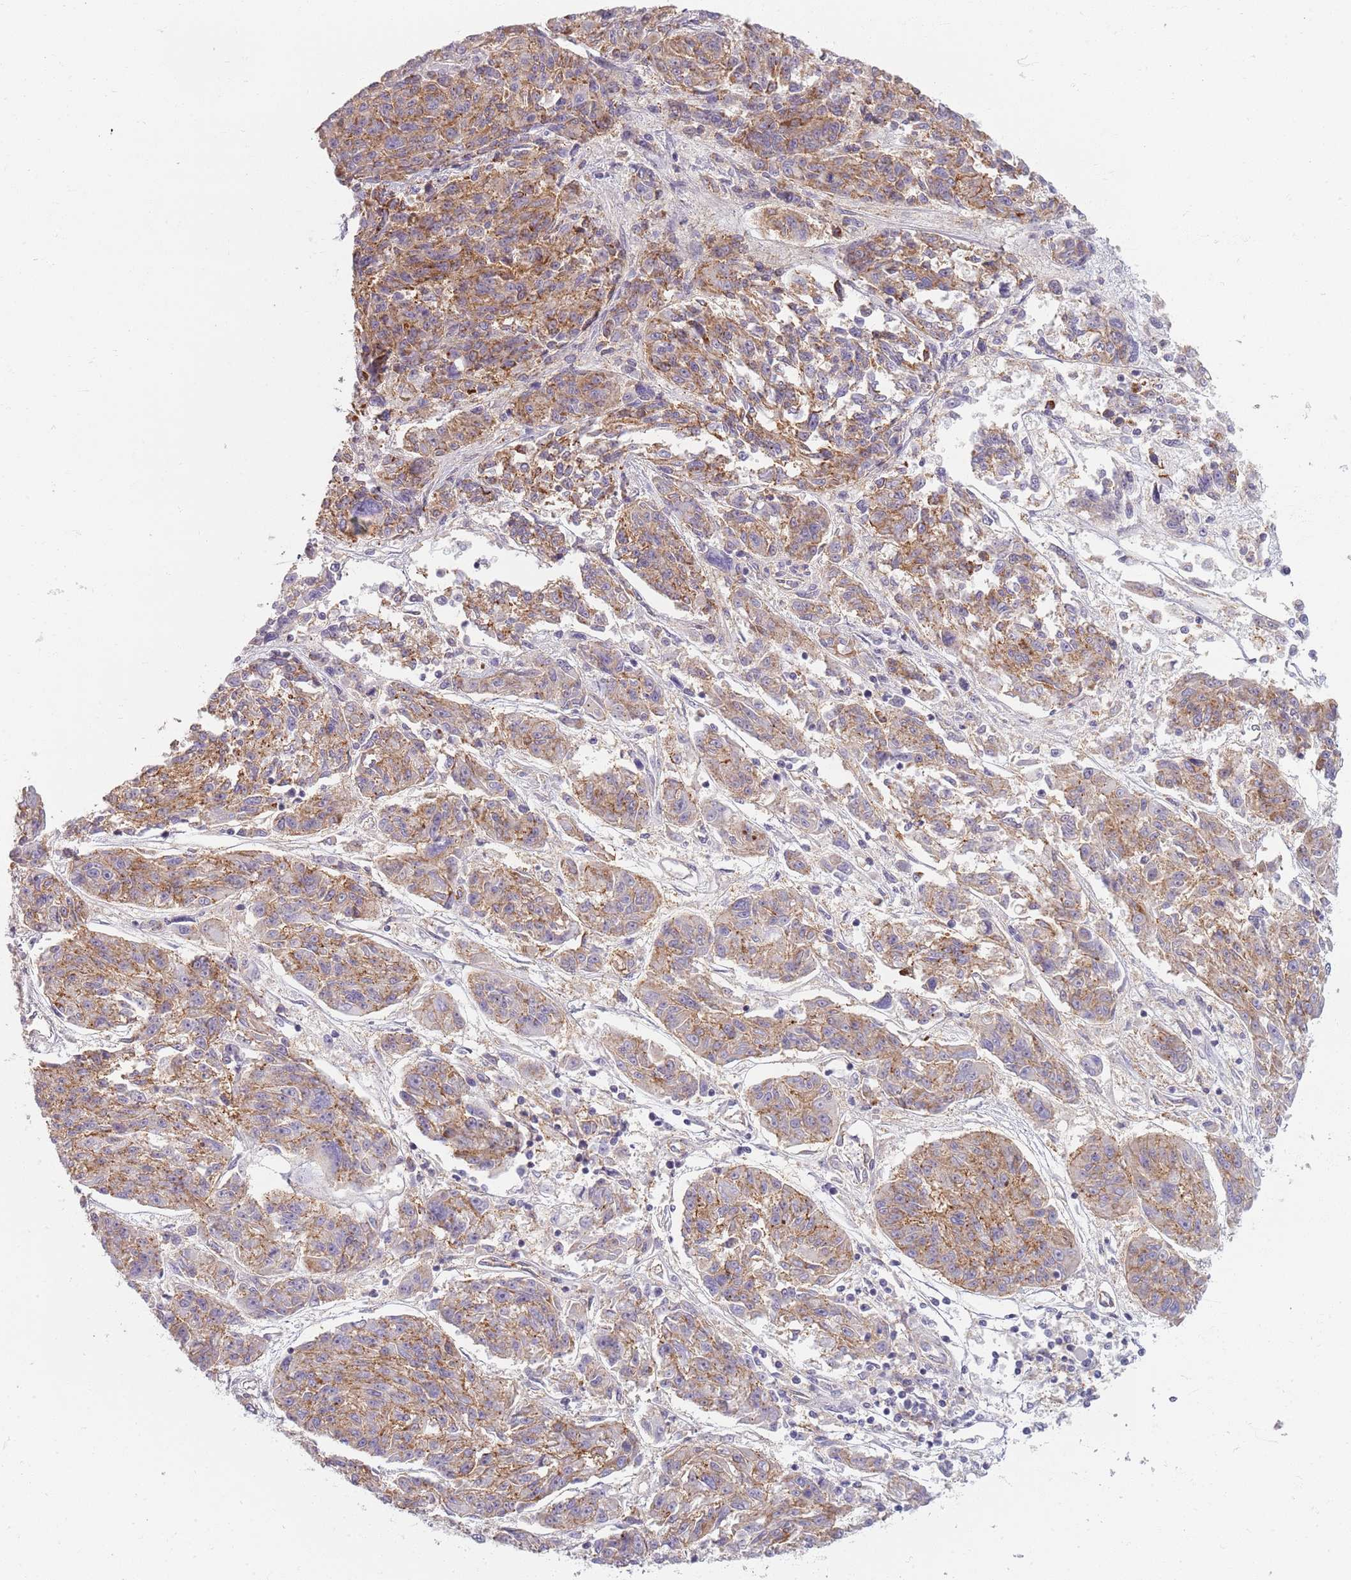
{"staining": {"intensity": "moderate", "quantity": ">75%", "location": "cytoplasmic/membranous"}, "tissue": "melanoma", "cell_type": "Tumor cells", "image_type": "cancer", "snomed": [{"axis": "morphology", "description": "Malignant melanoma, NOS"}, {"axis": "topography", "description": "Skin"}], "caption": "A brown stain labels moderate cytoplasmic/membranous positivity of a protein in human melanoma tumor cells.", "gene": "SYNGR3", "patient": {"sex": "male", "age": 53}}